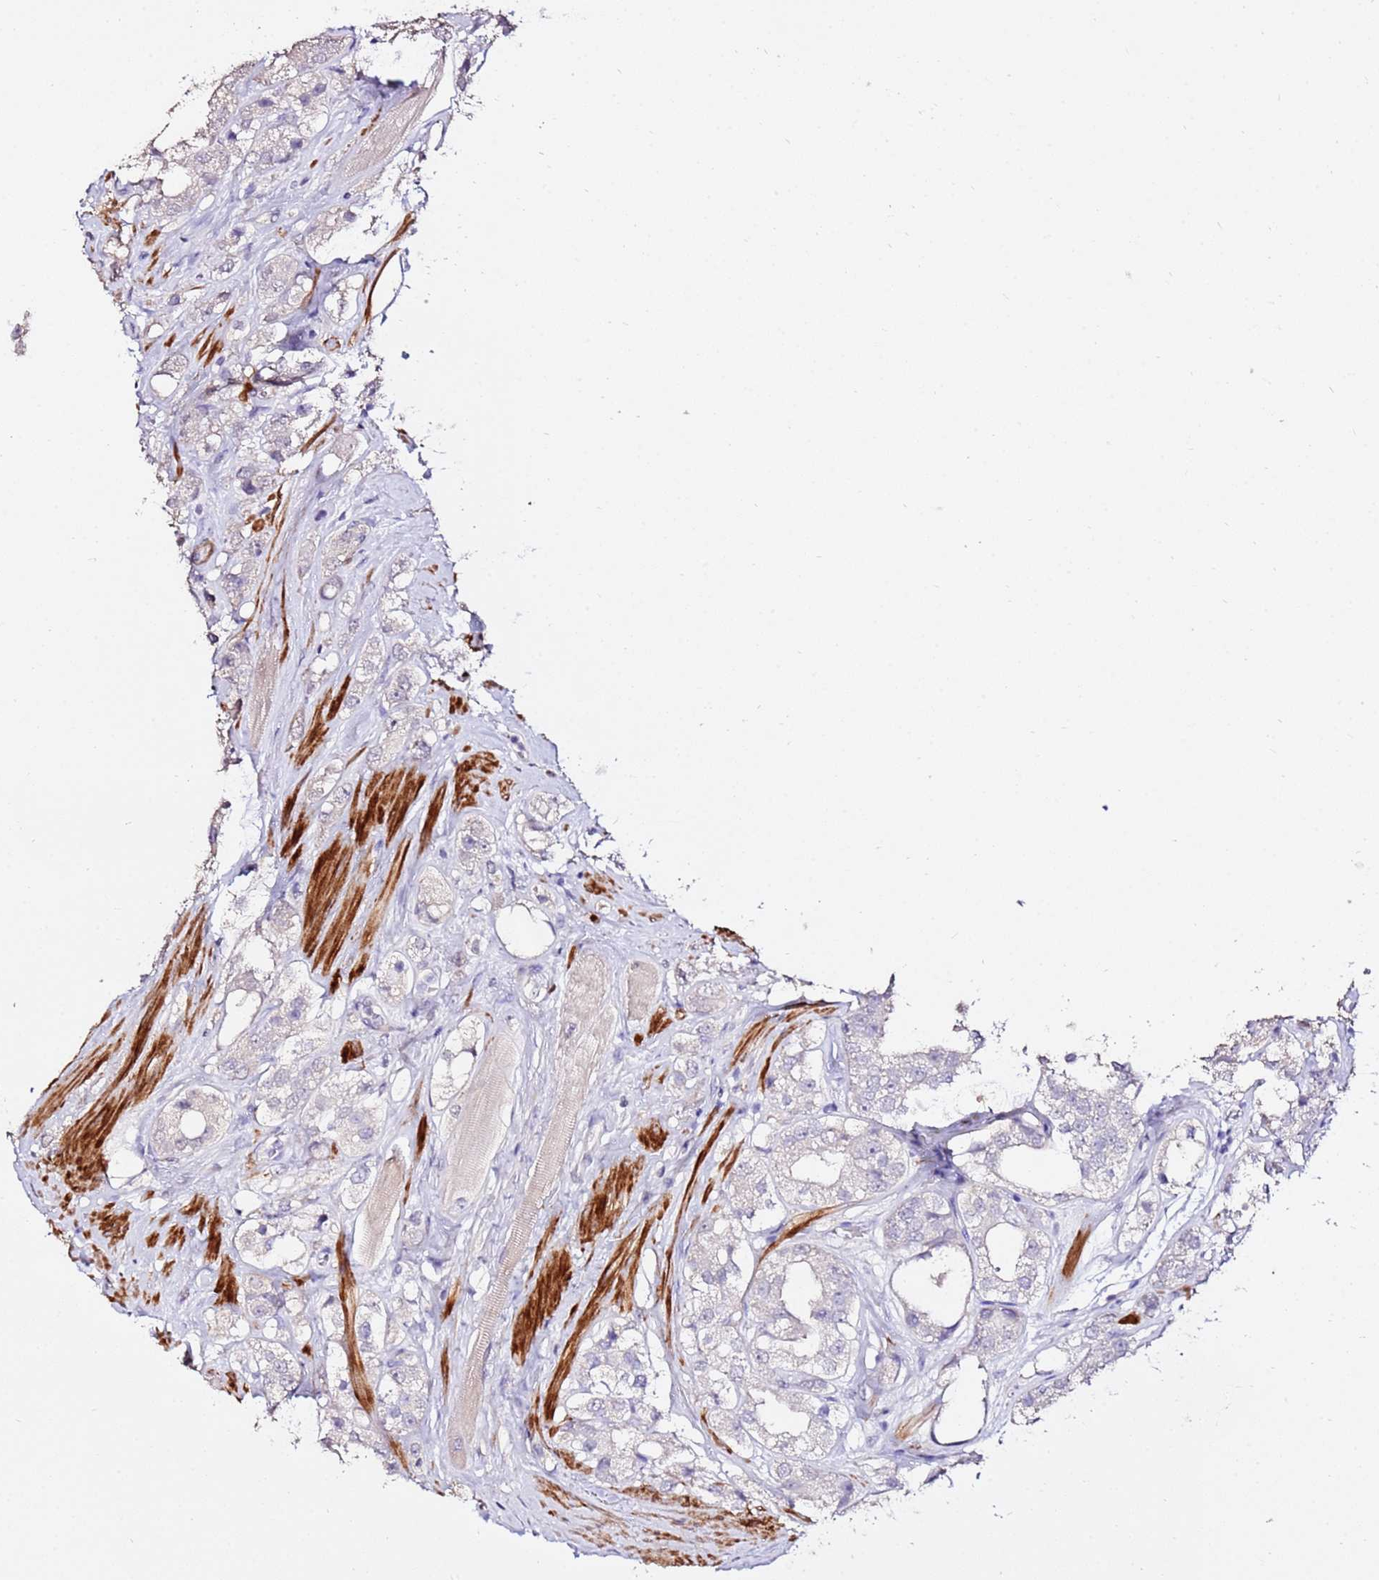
{"staining": {"intensity": "negative", "quantity": "none", "location": "none"}, "tissue": "prostate cancer", "cell_type": "Tumor cells", "image_type": "cancer", "snomed": [{"axis": "morphology", "description": "Adenocarcinoma, NOS"}, {"axis": "topography", "description": "Prostate"}], "caption": "This image is of adenocarcinoma (prostate) stained with immunohistochemistry to label a protein in brown with the nuclei are counter-stained blue. There is no staining in tumor cells.", "gene": "ART5", "patient": {"sex": "male", "age": 79}}